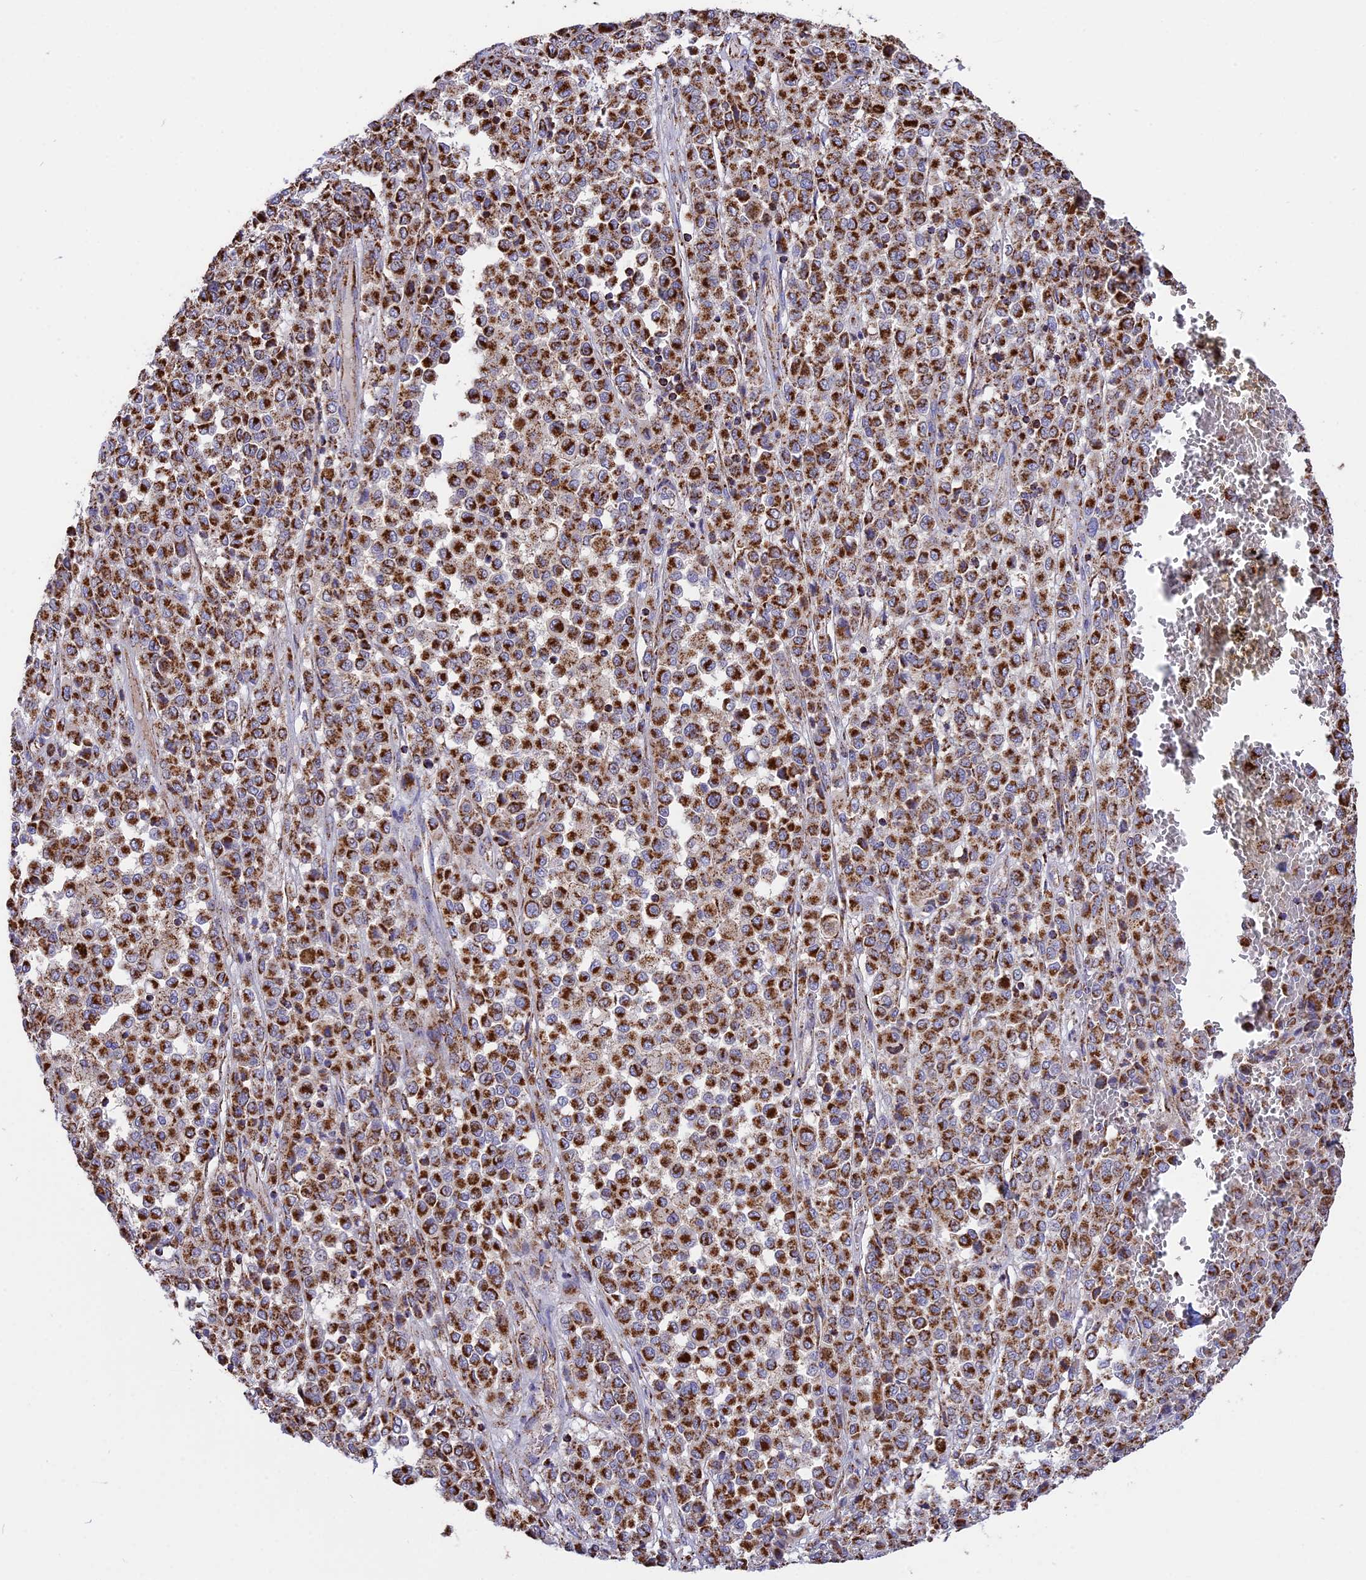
{"staining": {"intensity": "strong", "quantity": ">75%", "location": "cytoplasmic/membranous"}, "tissue": "melanoma", "cell_type": "Tumor cells", "image_type": "cancer", "snomed": [{"axis": "morphology", "description": "Malignant melanoma, Metastatic site"}, {"axis": "topography", "description": "Pancreas"}], "caption": "Approximately >75% of tumor cells in human melanoma display strong cytoplasmic/membranous protein expression as visualized by brown immunohistochemical staining.", "gene": "TTC4", "patient": {"sex": "female", "age": 30}}